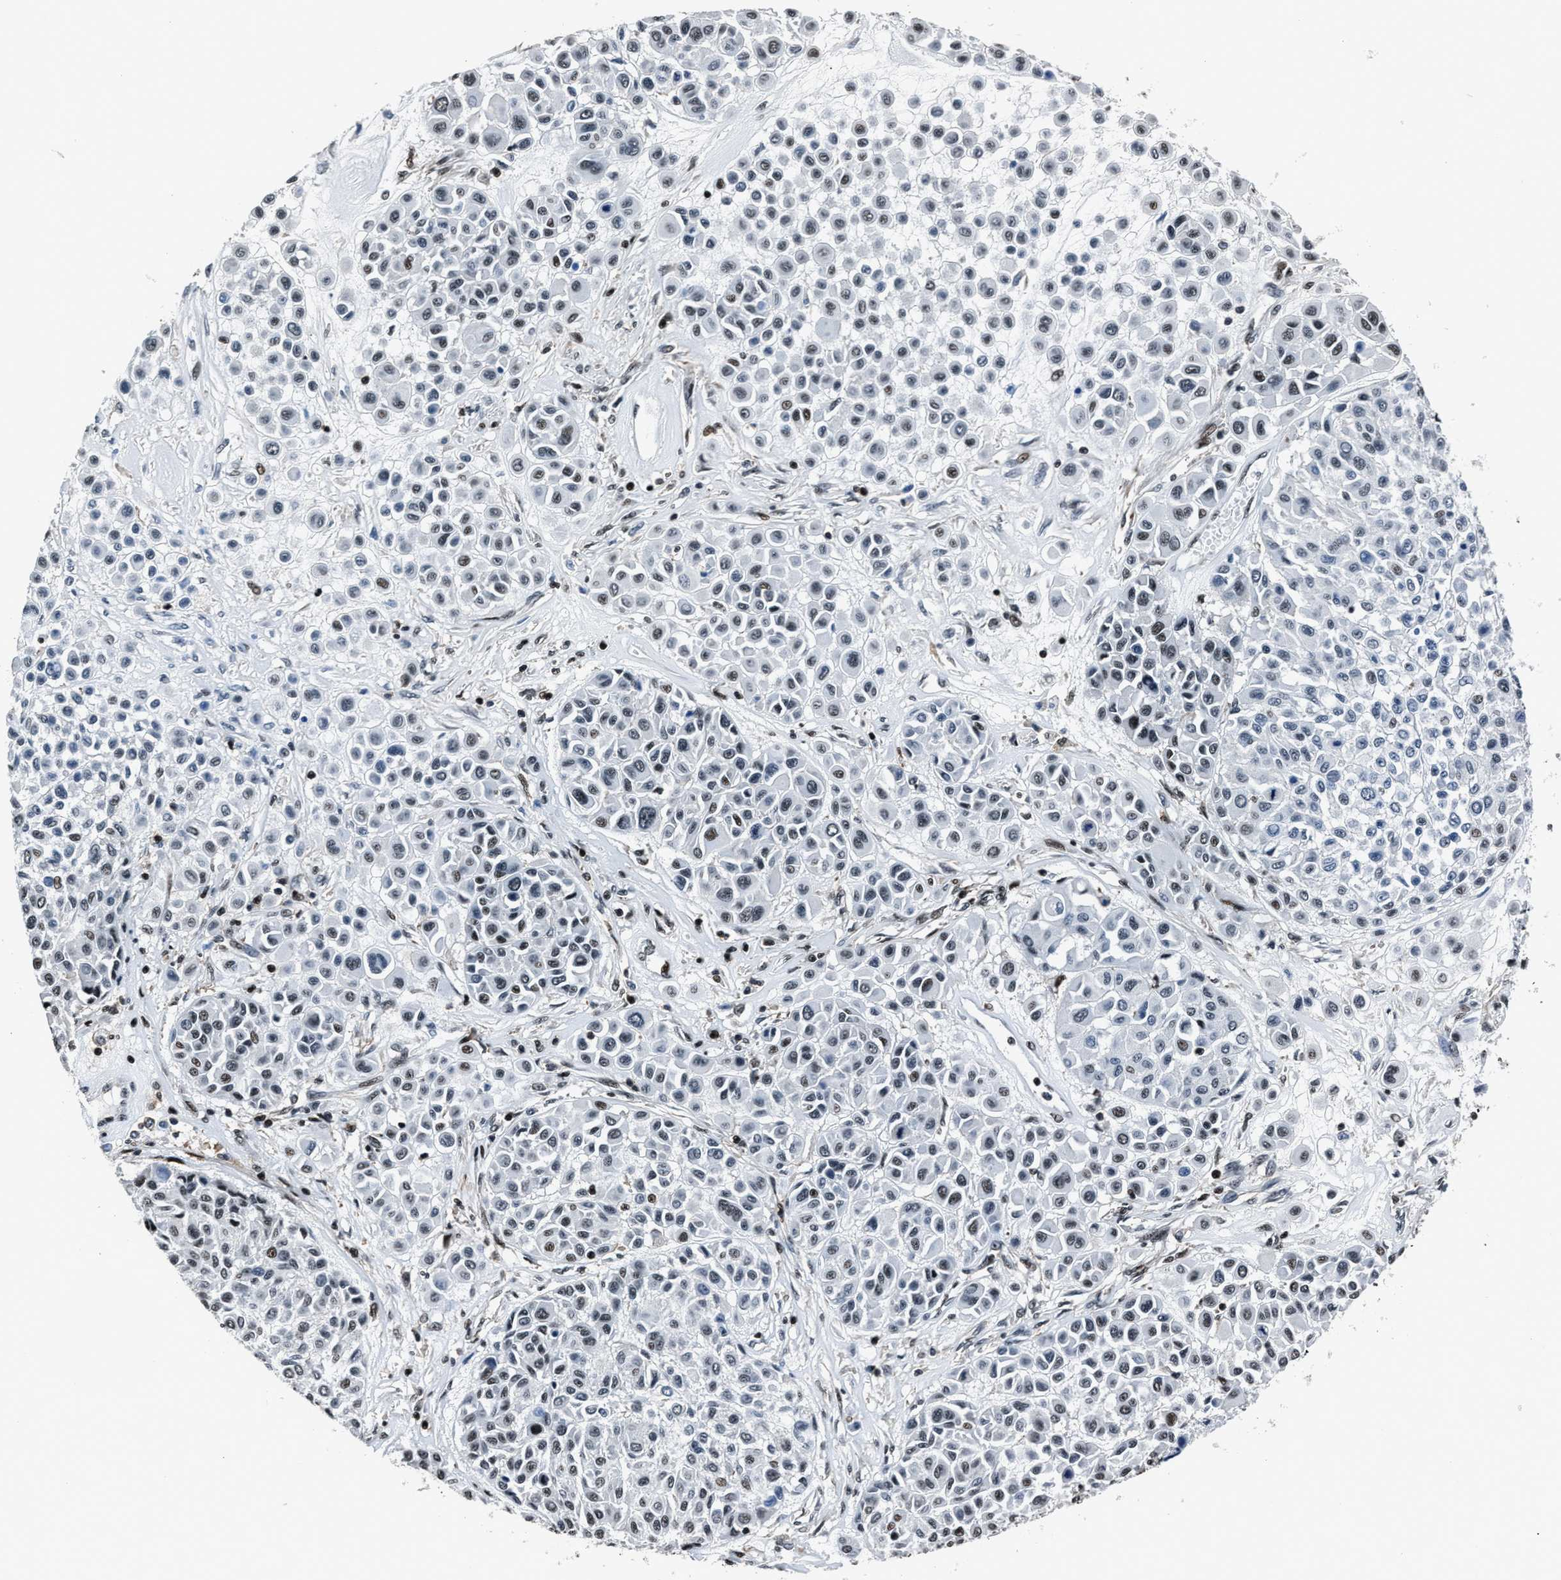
{"staining": {"intensity": "weak", "quantity": "25%-75%", "location": "nuclear"}, "tissue": "melanoma", "cell_type": "Tumor cells", "image_type": "cancer", "snomed": [{"axis": "morphology", "description": "Malignant melanoma, Metastatic site"}, {"axis": "topography", "description": "Soft tissue"}], "caption": "This image demonstrates IHC staining of malignant melanoma (metastatic site), with low weak nuclear expression in about 25%-75% of tumor cells.", "gene": "PPIE", "patient": {"sex": "male", "age": 41}}